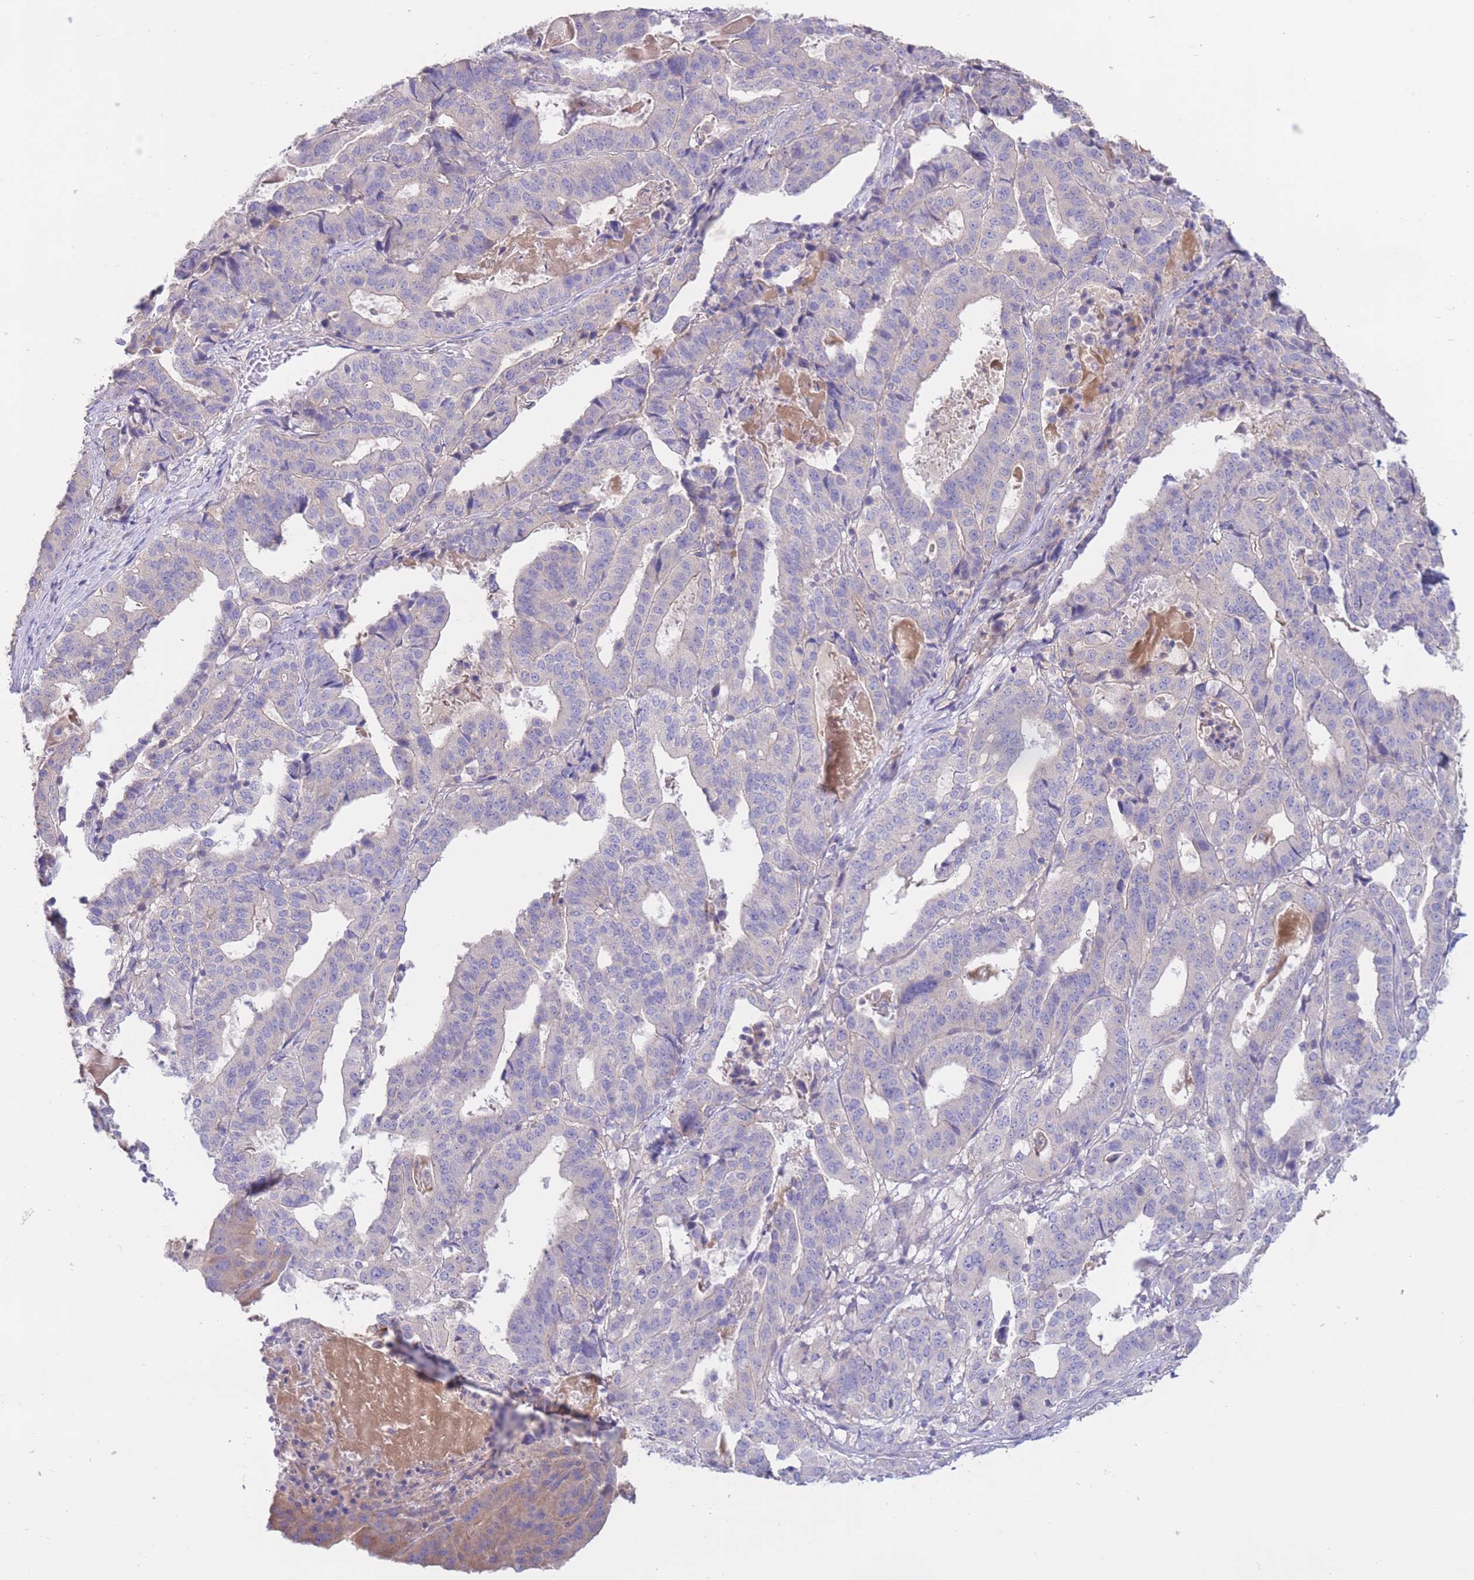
{"staining": {"intensity": "negative", "quantity": "none", "location": "none"}, "tissue": "stomach cancer", "cell_type": "Tumor cells", "image_type": "cancer", "snomed": [{"axis": "morphology", "description": "Adenocarcinoma, NOS"}, {"axis": "topography", "description": "Stomach"}], "caption": "Tumor cells are negative for brown protein staining in stomach adenocarcinoma. (DAB (3,3'-diaminobenzidine) immunohistochemistry, high magnification).", "gene": "ALS2CL", "patient": {"sex": "male", "age": 48}}